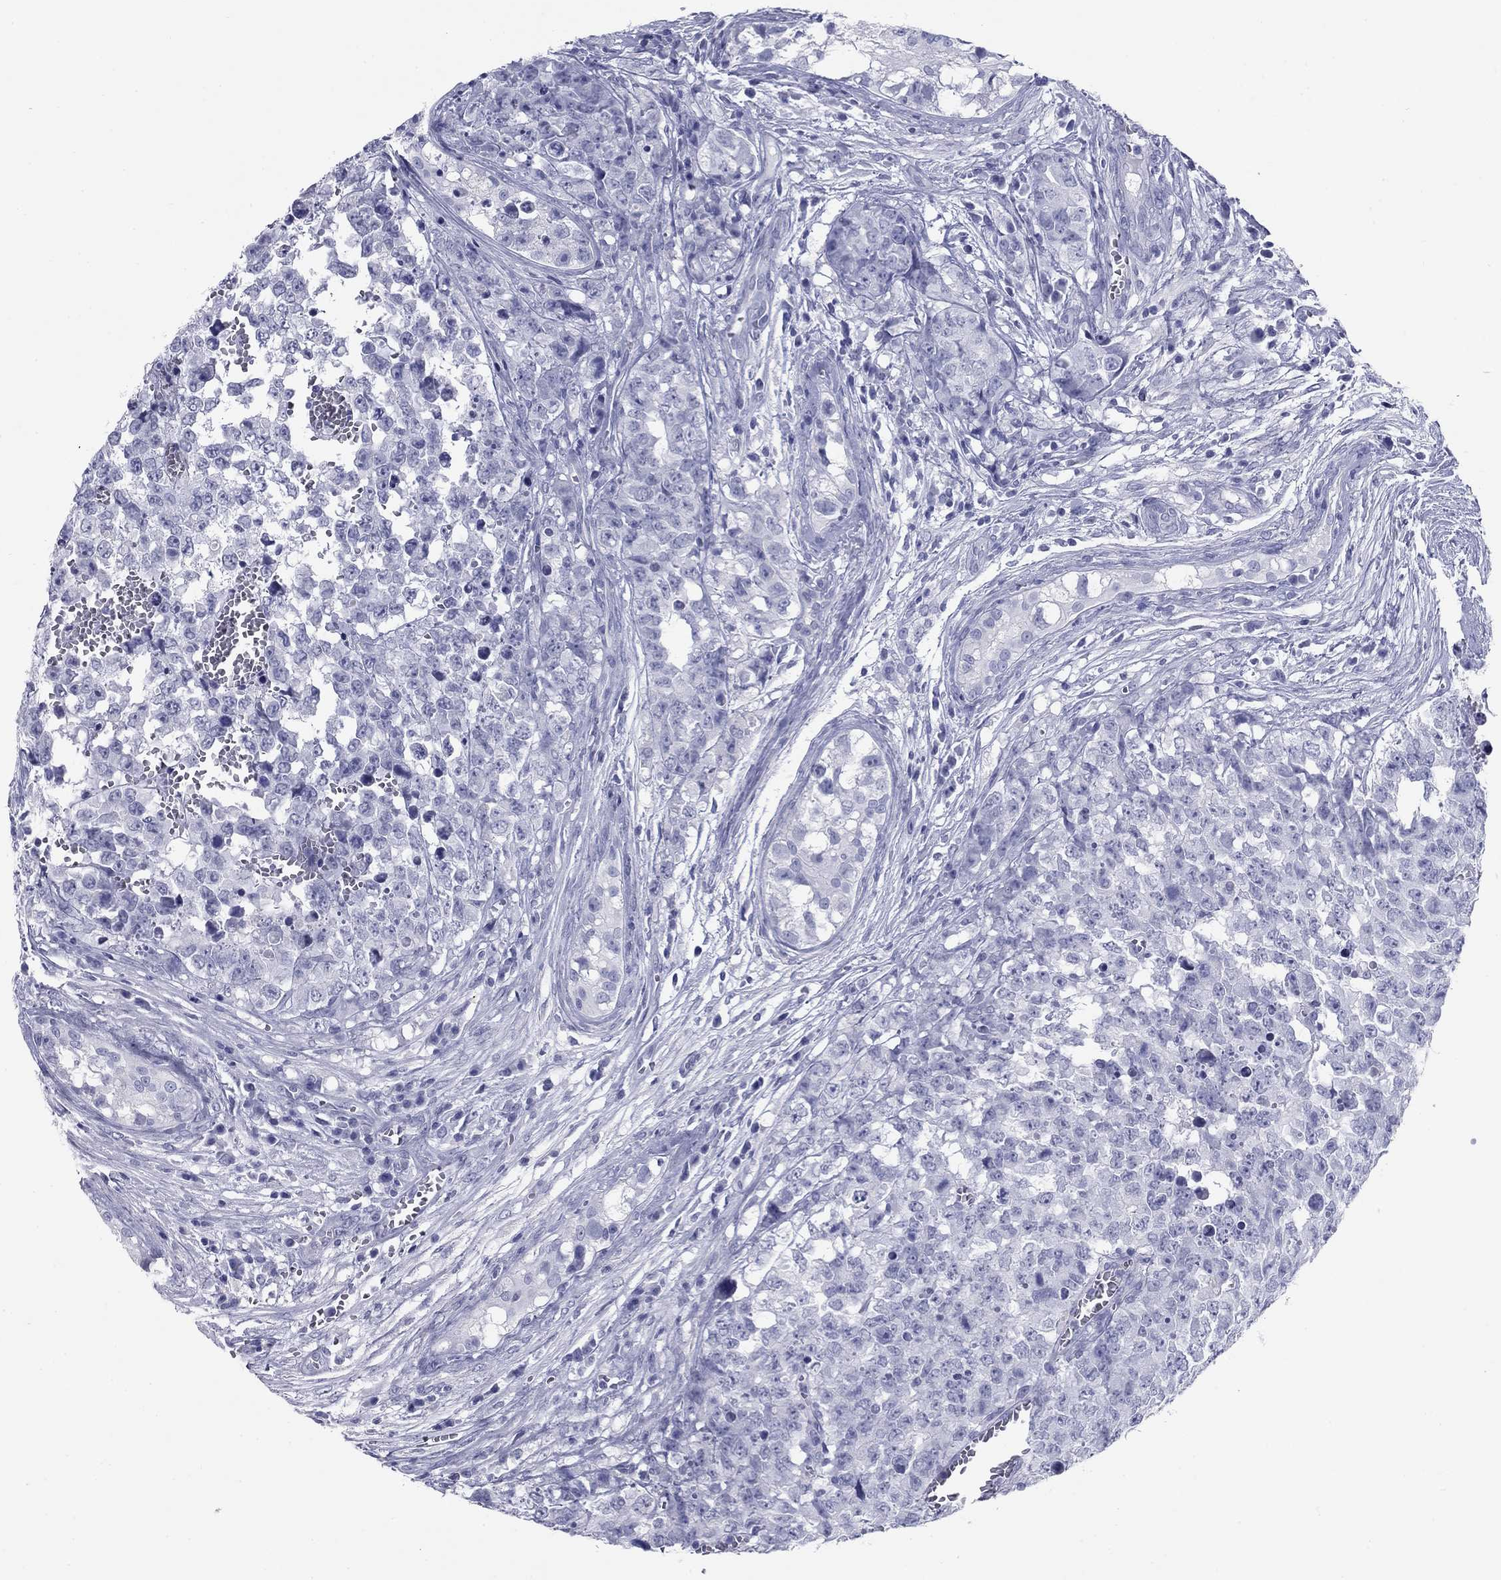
{"staining": {"intensity": "negative", "quantity": "none", "location": "none"}, "tissue": "testis cancer", "cell_type": "Tumor cells", "image_type": "cancer", "snomed": [{"axis": "morphology", "description": "Carcinoma, Embryonal, NOS"}, {"axis": "topography", "description": "Testis"}], "caption": "IHC of human testis cancer (embryonal carcinoma) reveals no staining in tumor cells.", "gene": "NPPA", "patient": {"sex": "male", "age": 23}}